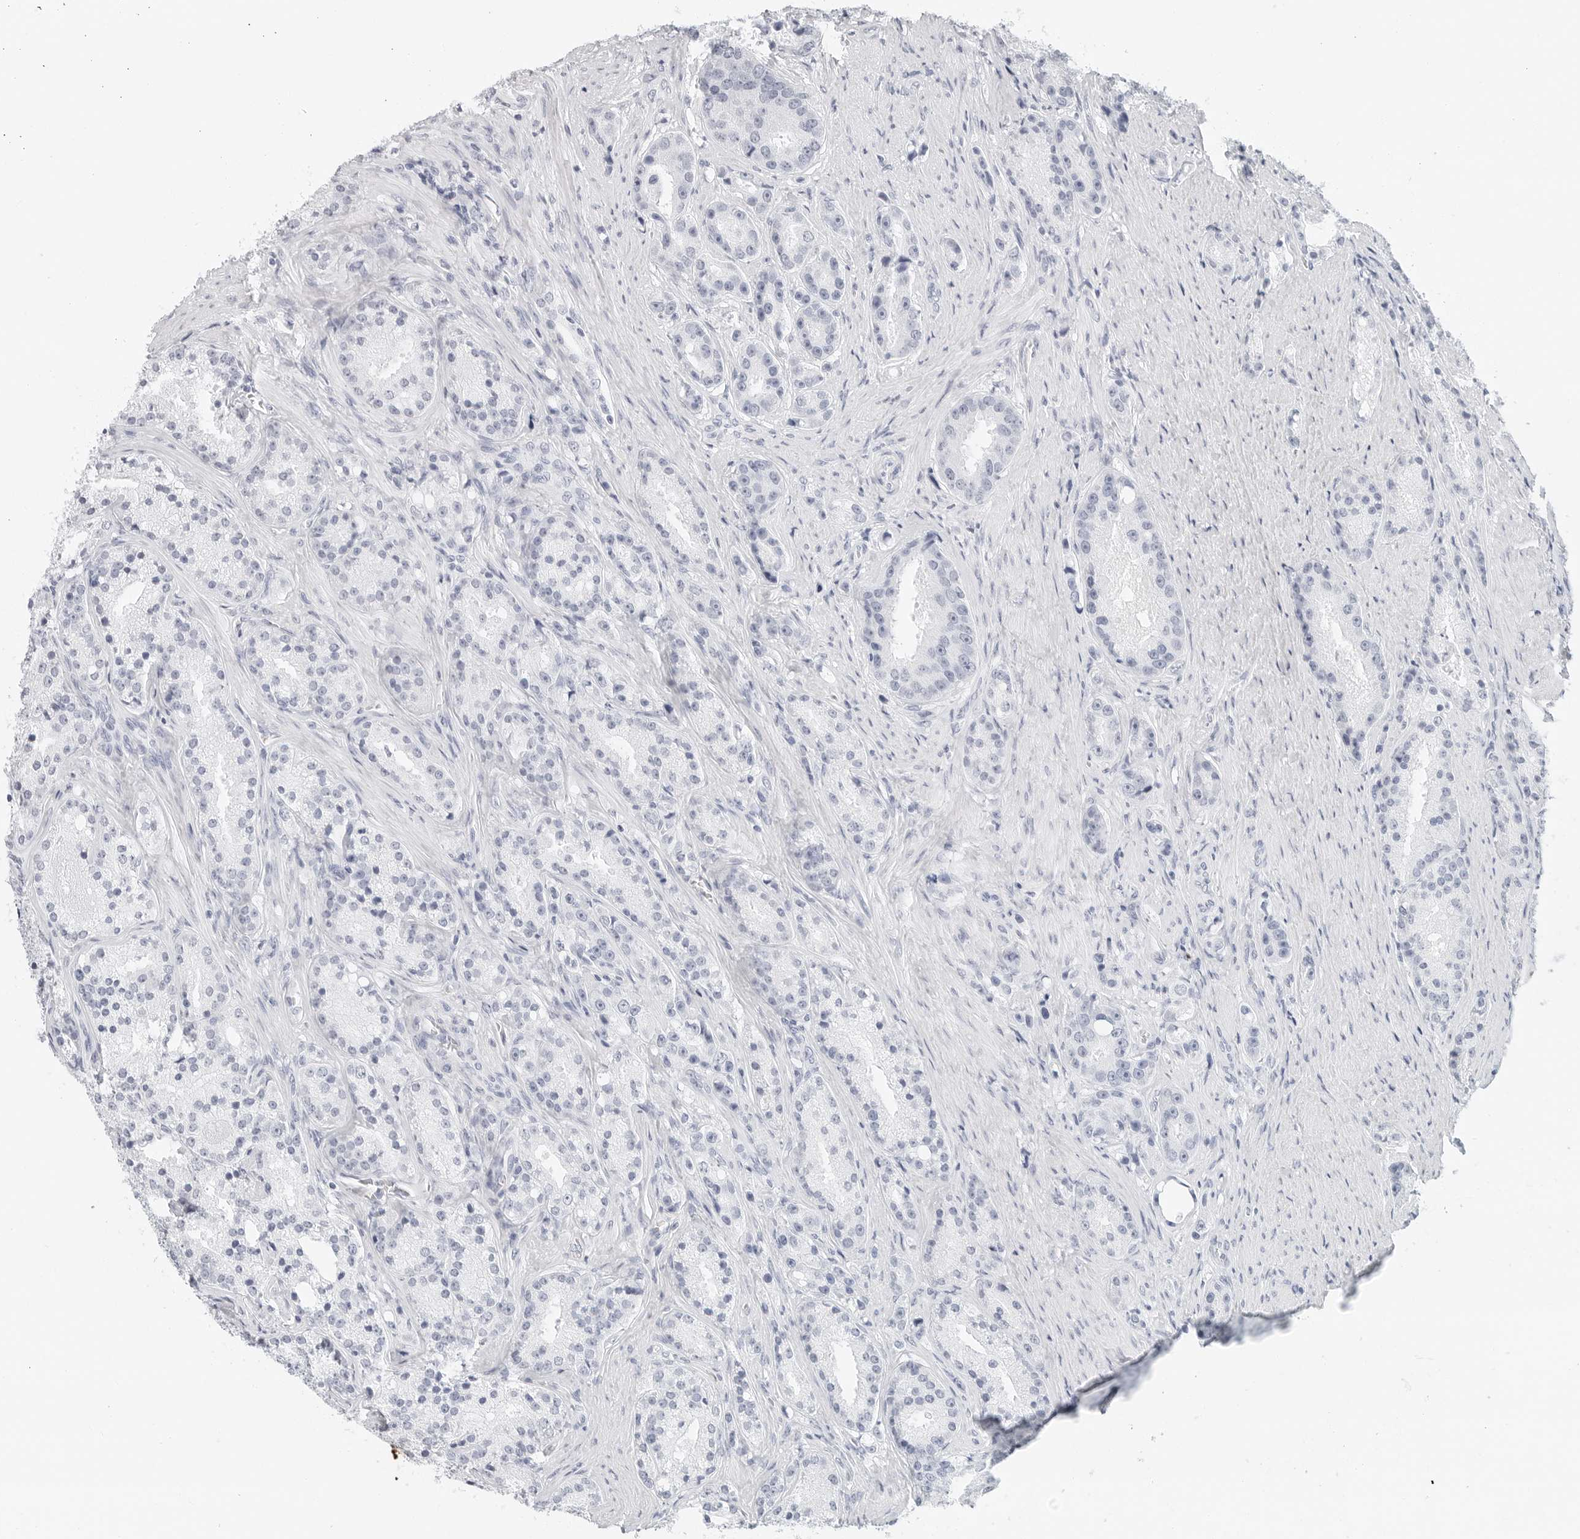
{"staining": {"intensity": "negative", "quantity": "none", "location": "none"}, "tissue": "prostate cancer", "cell_type": "Tumor cells", "image_type": "cancer", "snomed": [{"axis": "morphology", "description": "Adenocarcinoma, High grade"}, {"axis": "topography", "description": "Prostate"}], "caption": "Immunohistochemical staining of human prostate adenocarcinoma (high-grade) shows no significant positivity in tumor cells.", "gene": "METAP1", "patient": {"sex": "male", "age": 60}}